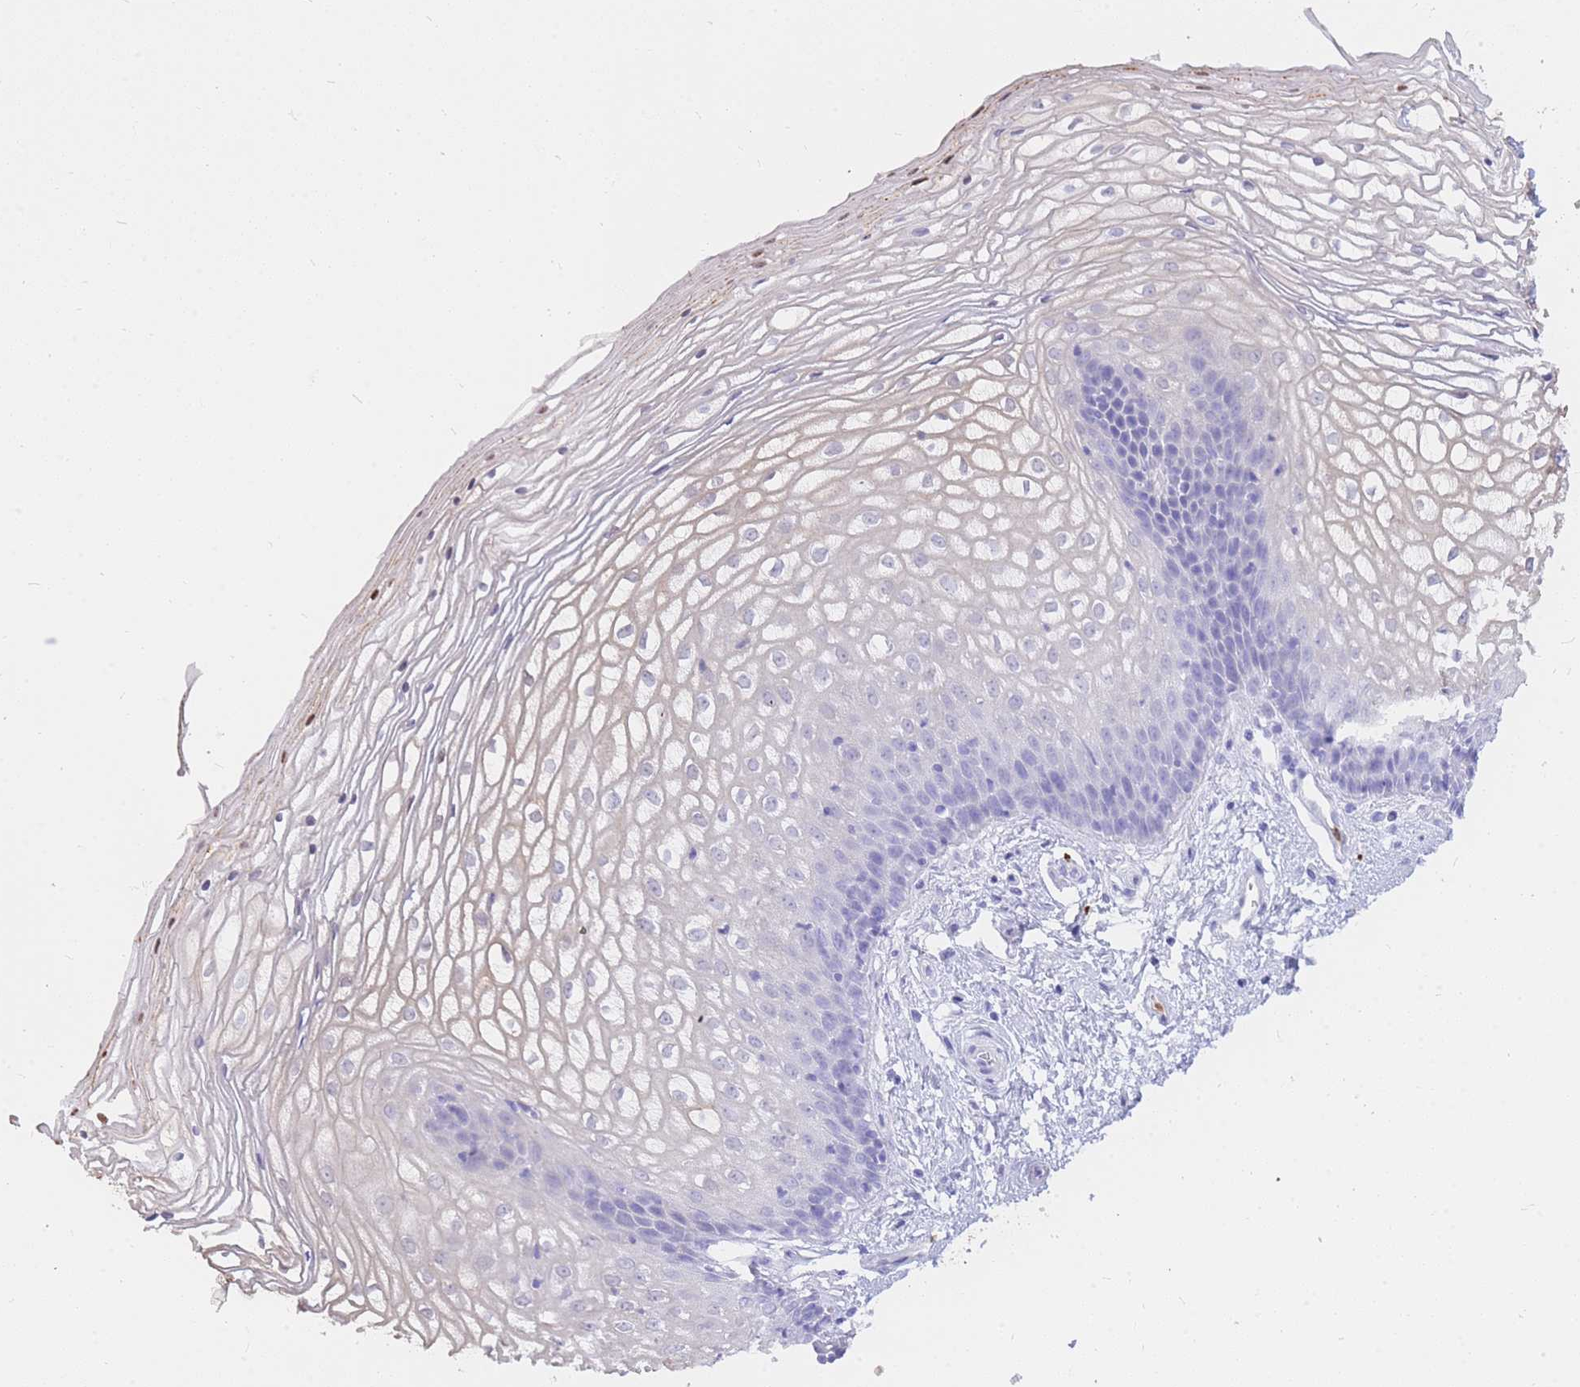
{"staining": {"intensity": "negative", "quantity": "none", "location": "none"}, "tissue": "vagina", "cell_type": "Squamous epithelial cells", "image_type": "normal", "snomed": [{"axis": "morphology", "description": "Normal tissue, NOS"}, {"axis": "topography", "description": "Vagina"}], "caption": "The image shows no significant staining in squamous epithelial cells of vagina. Brightfield microscopy of immunohistochemistry (IHC) stained with DAB (brown) and hematoxylin (blue), captured at high magnification.", "gene": "HERC1", "patient": {"sex": "female", "age": 34}}